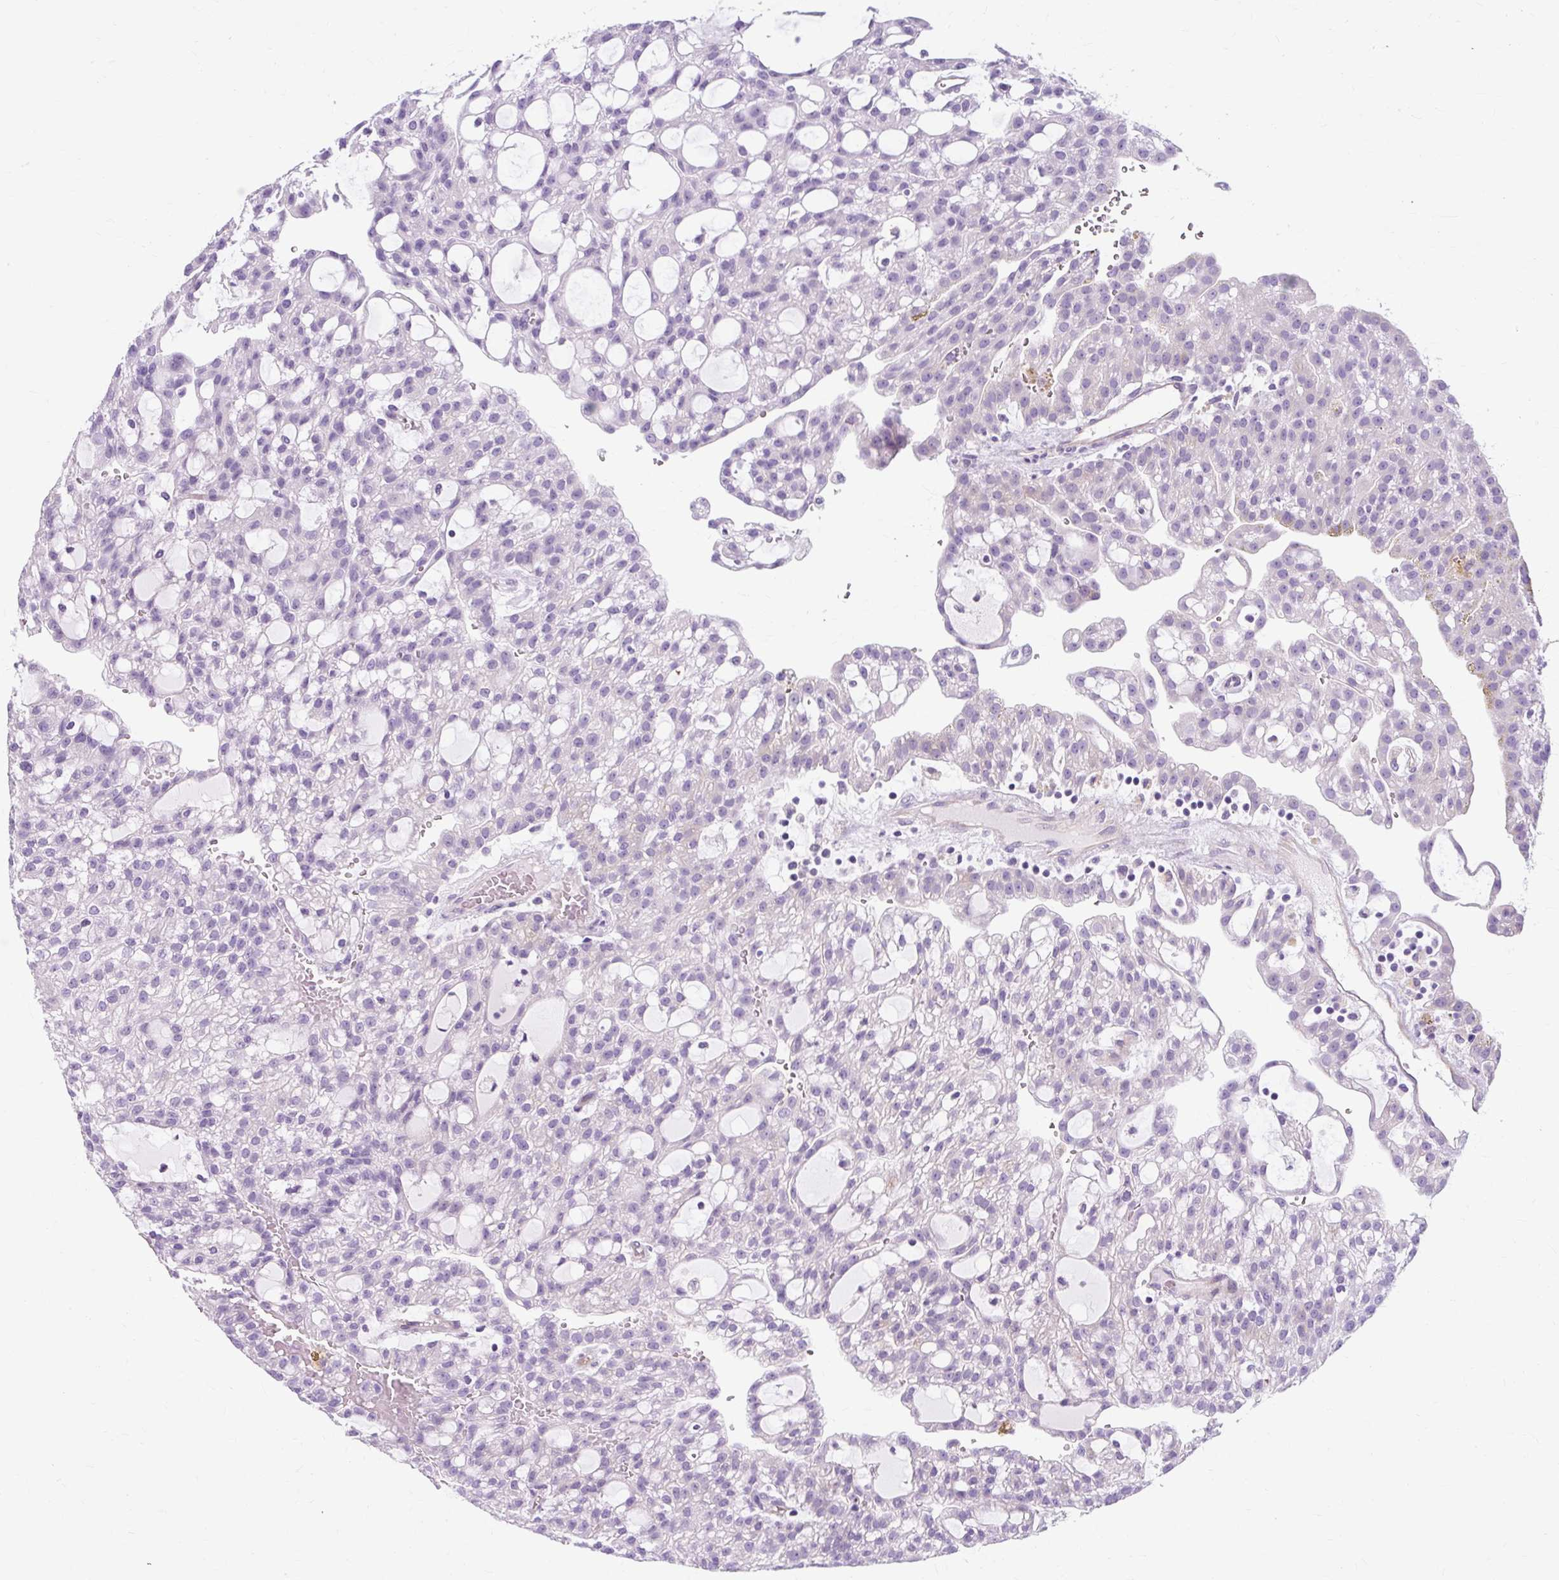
{"staining": {"intensity": "negative", "quantity": "none", "location": "none"}, "tissue": "renal cancer", "cell_type": "Tumor cells", "image_type": "cancer", "snomed": [{"axis": "morphology", "description": "Adenocarcinoma, NOS"}, {"axis": "topography", "description": "Kidney"}], "caption": "IHC photomicrograph of human renal cancer (adenocarcinoma) stained for a protein (brown), which shows no staining in tumor cells. (DAB IHC with hematoxylin counter stain).", "gene": "TMEM89", "patient": {"sex": "male", "age": 63}}